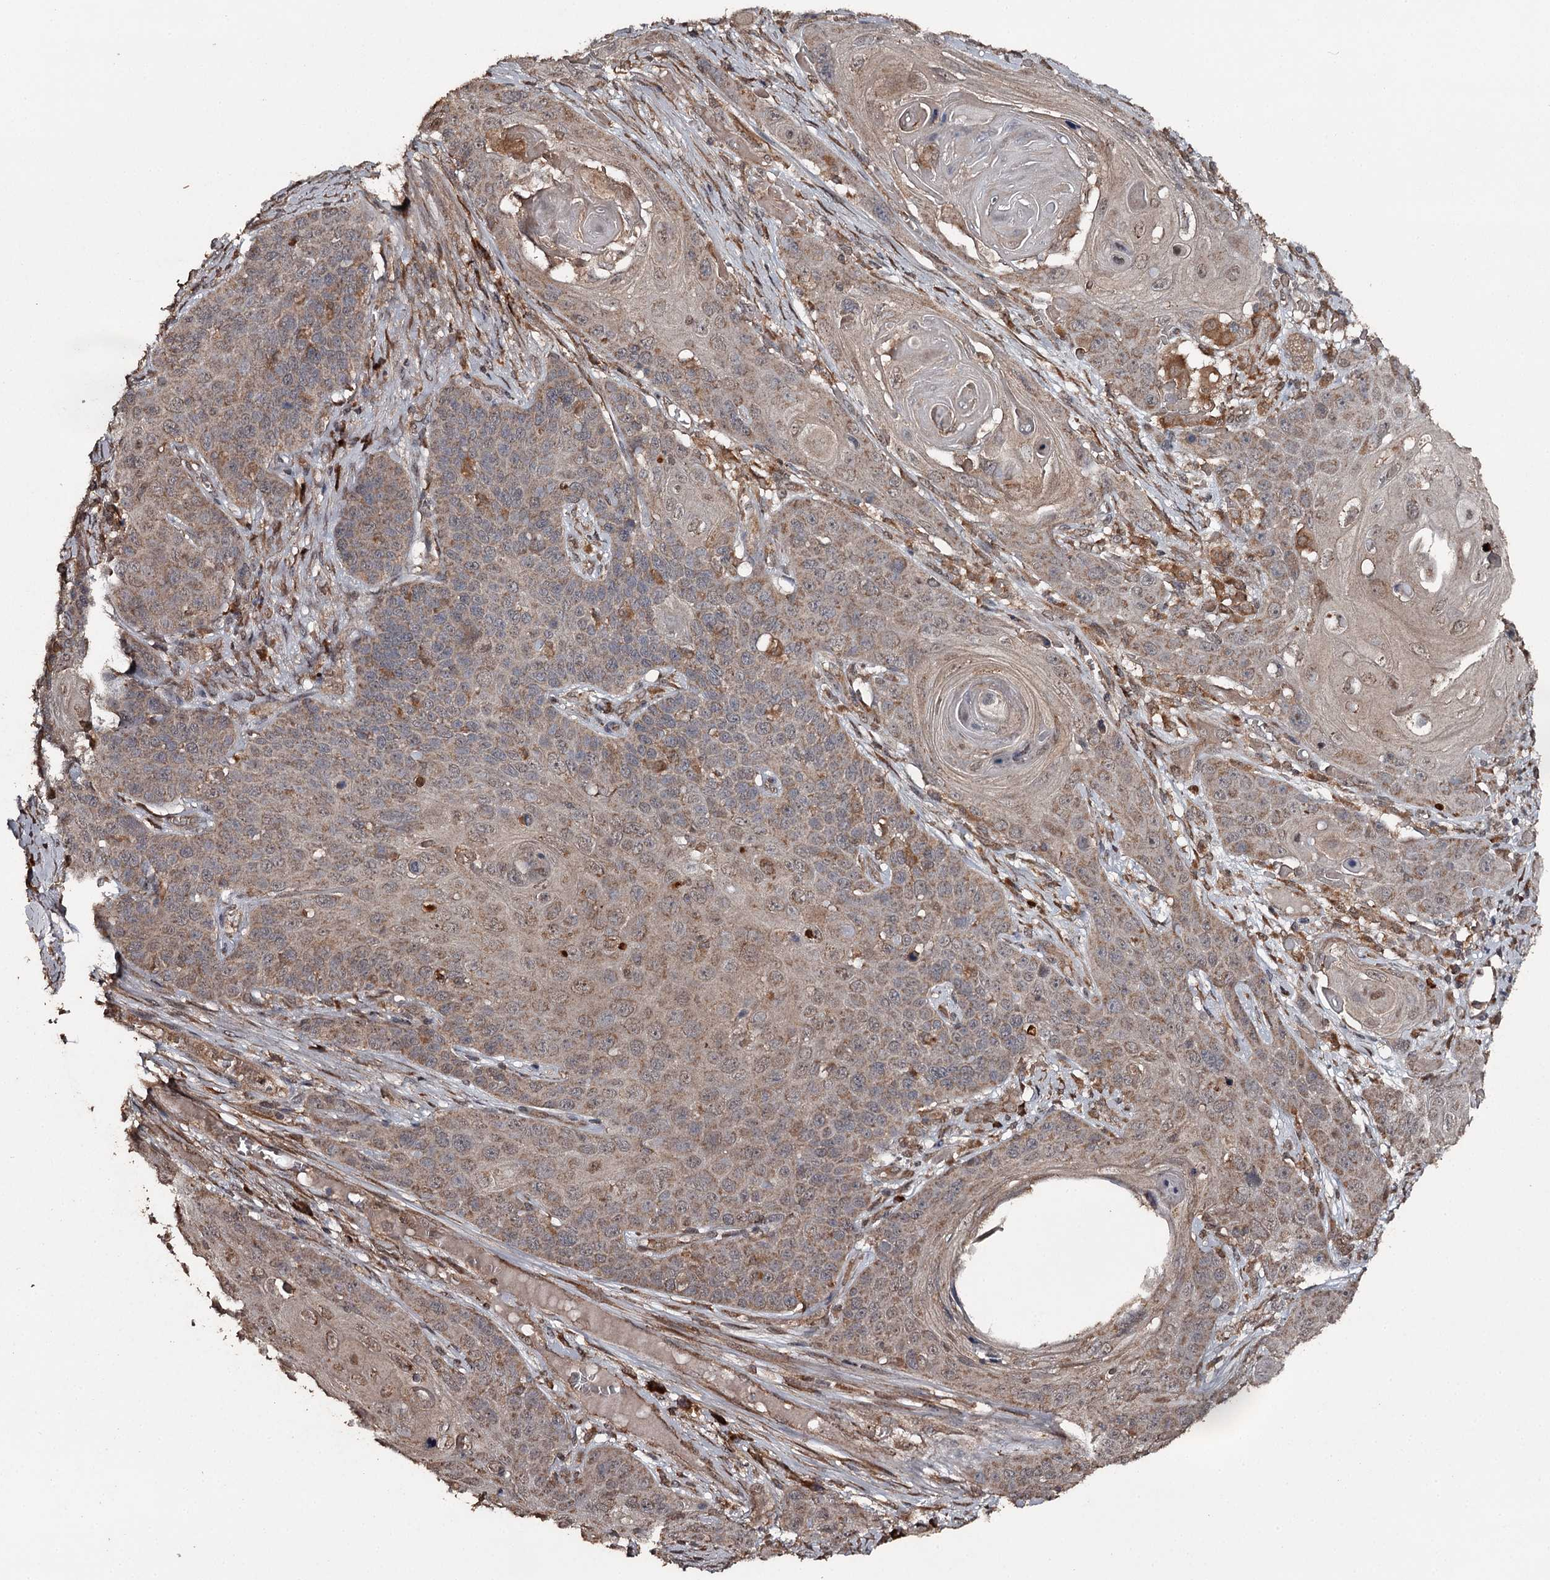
{"staining": {"intensity": "moderate", "quantity": ">75%", "location": "cytoplasmic/membranous"}, "tissue": "skin cancer", "cell_type": "Tumor cells", "image_type": "cancer", "snomed": [{"axis": "morphology", "description": "Squamous cell carcinoma, NOS"}, {"axis": "topography", "description": "Skin"}], "caption": "Skin cancer (squamous cell carcinoma) tissue reveals moderate cytoplasmic/membranous positivity in about >75% of tumor cells, visualized by immunohistochemistry. The staining is performed using DAB (3,3'-diaminobenzidine) brown chromogen to label protein expression. The nuclei are counter-stained blue using hematoxylin.", "gene": "WIPI1", "patient": {"sex": "male", "age": 55}}